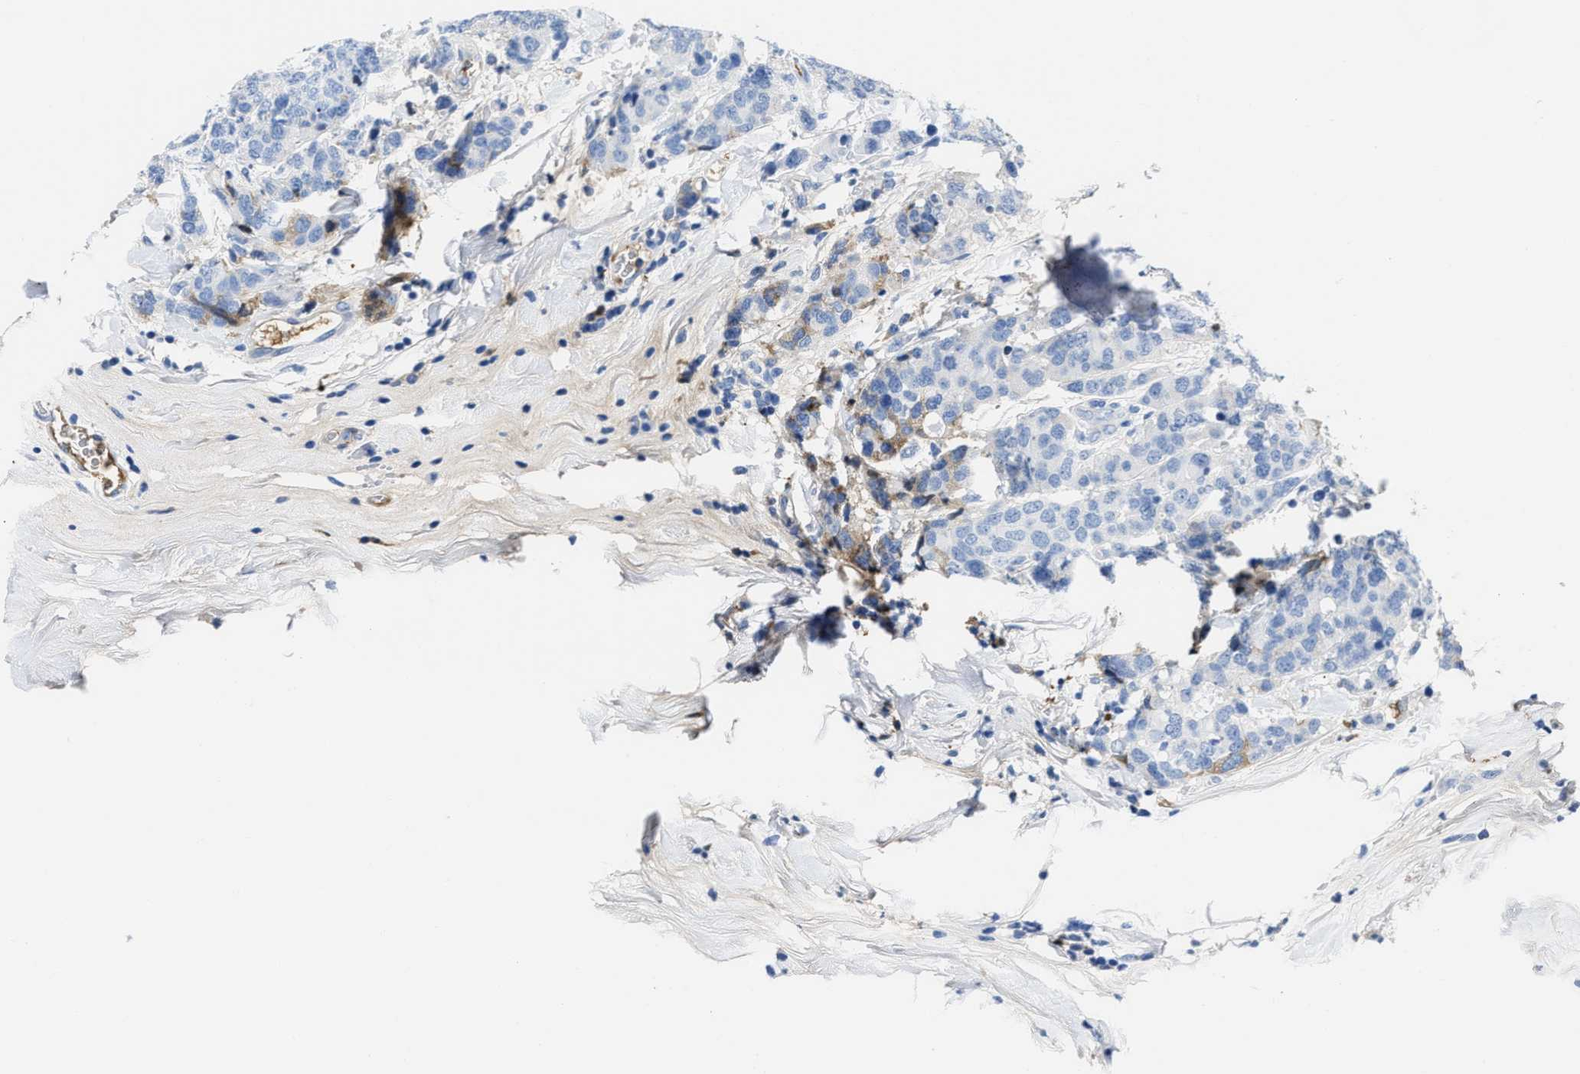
{"staining": {"intensity": "moderate", "quantity": "<25%", "location": "cytoplasmic/membranous"}, "tissue": "breast cancer", "cell_type": "Tumor cells", "image_type": "cancer", "snomed": [{"axis": "morphology", "description": "Lobular carcinoma"}, {"axis": "topography", "description": "Breast"}], "caption": "Protein expression analysis of human lobular carcinoma (breast) reveals moderate cytoplasmic/membranous positivity in about <25% of tumor cells. (DAB (3,3'-diaminobenzidine) = brown stain, brightfield microscopy at high magnification).", "gene": "GC", "patient": {"sex": "female", "age": 59}}